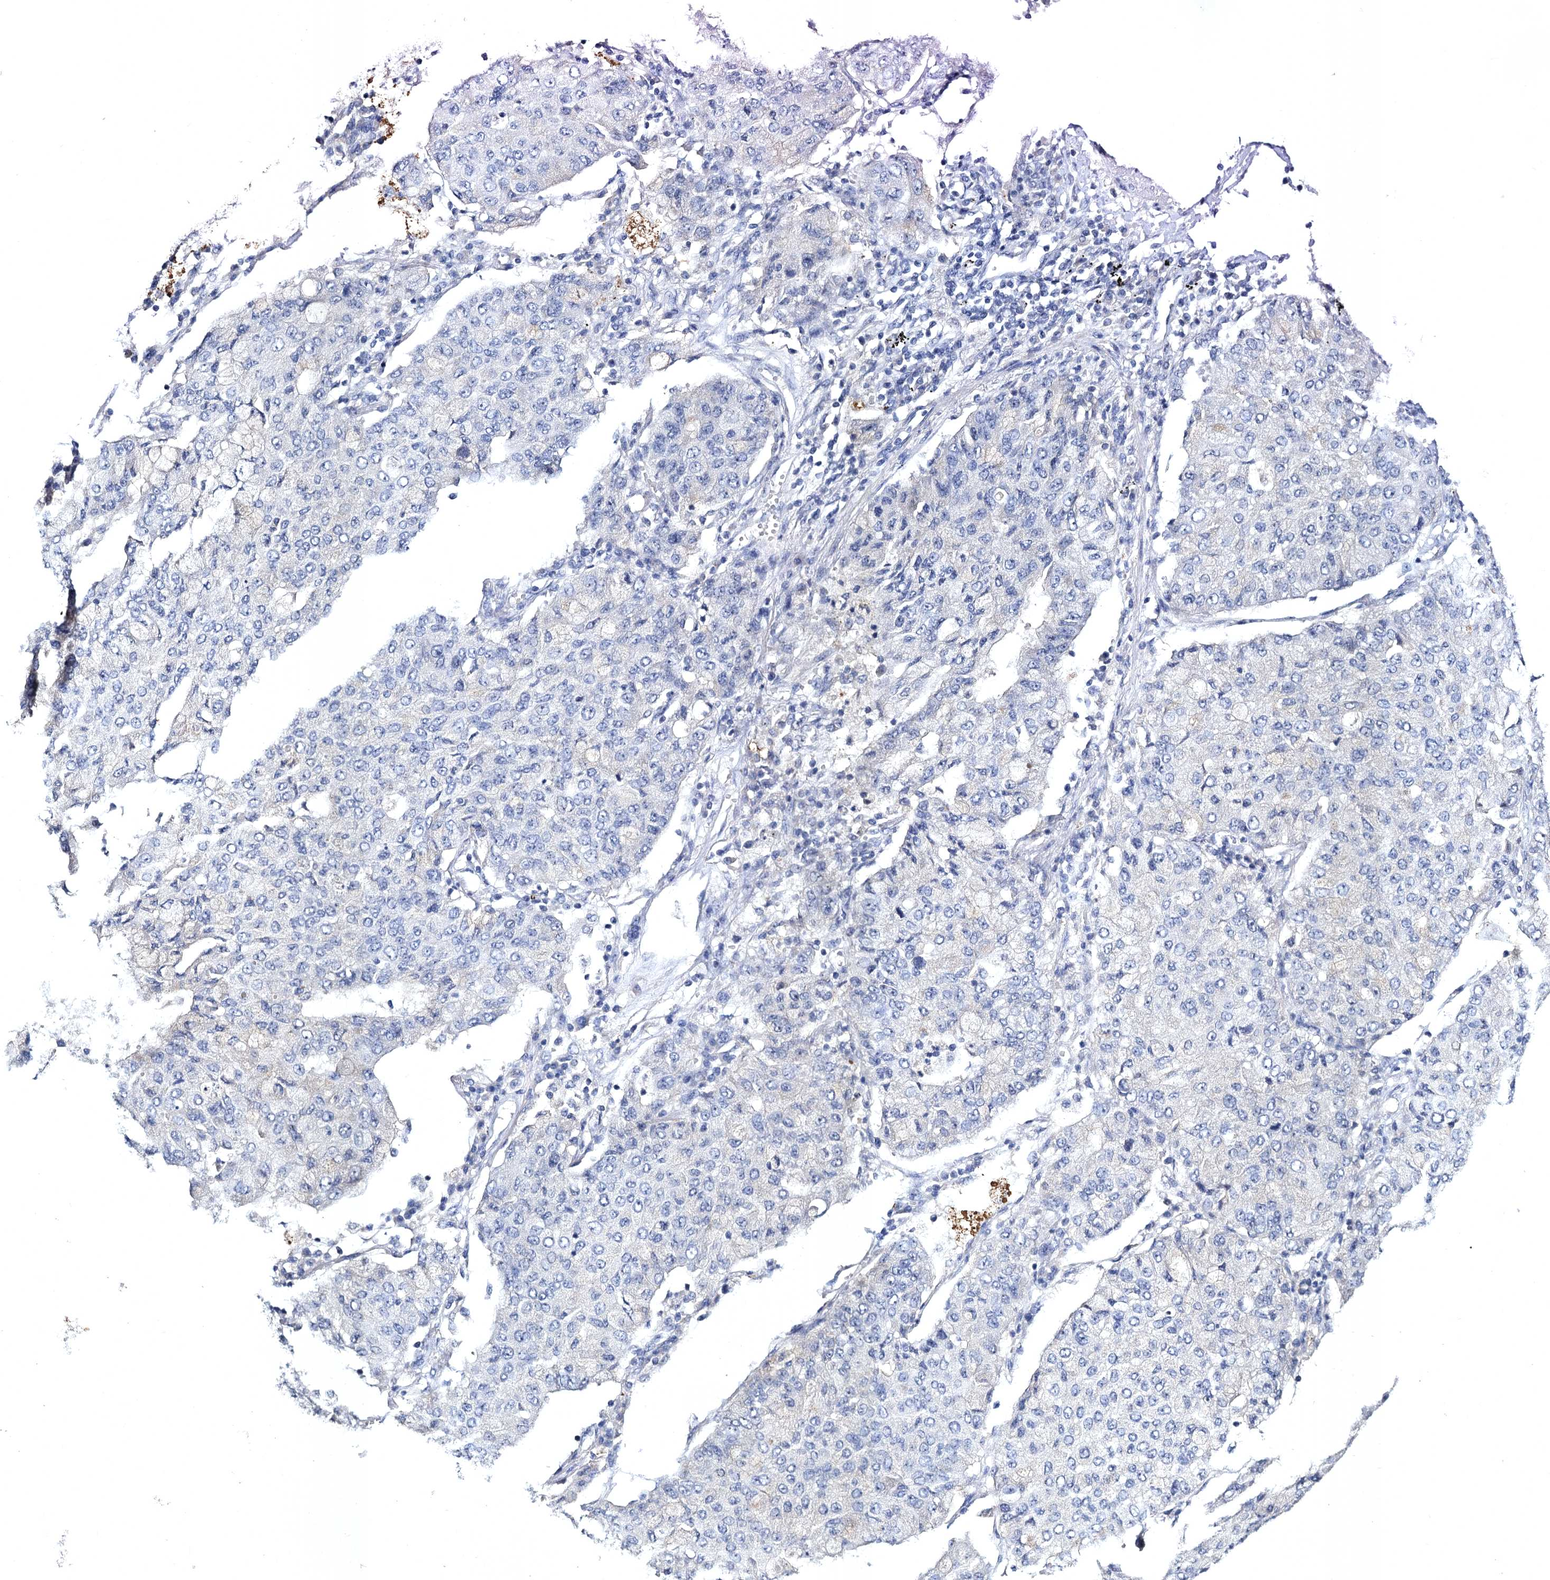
{"staining": {"intensity": "negative", "quantity": "none", "location": "none"}, "tissue": "lung cancer", "cell_type": "Tumor cells", "image_type": "cancer", "snomed": [{"axis": "morphology", "description": "Squamous cell carcinoma, NOS"}, {"axis": "topography", "description": "Lung"}], "caption": "DAB immunohistochemical staining of lung squamous cell carcinoma exhibits no significant staining in tumor cells.", "gene": "ATP9A", "patient": {"sex": "male", "age": 74}}